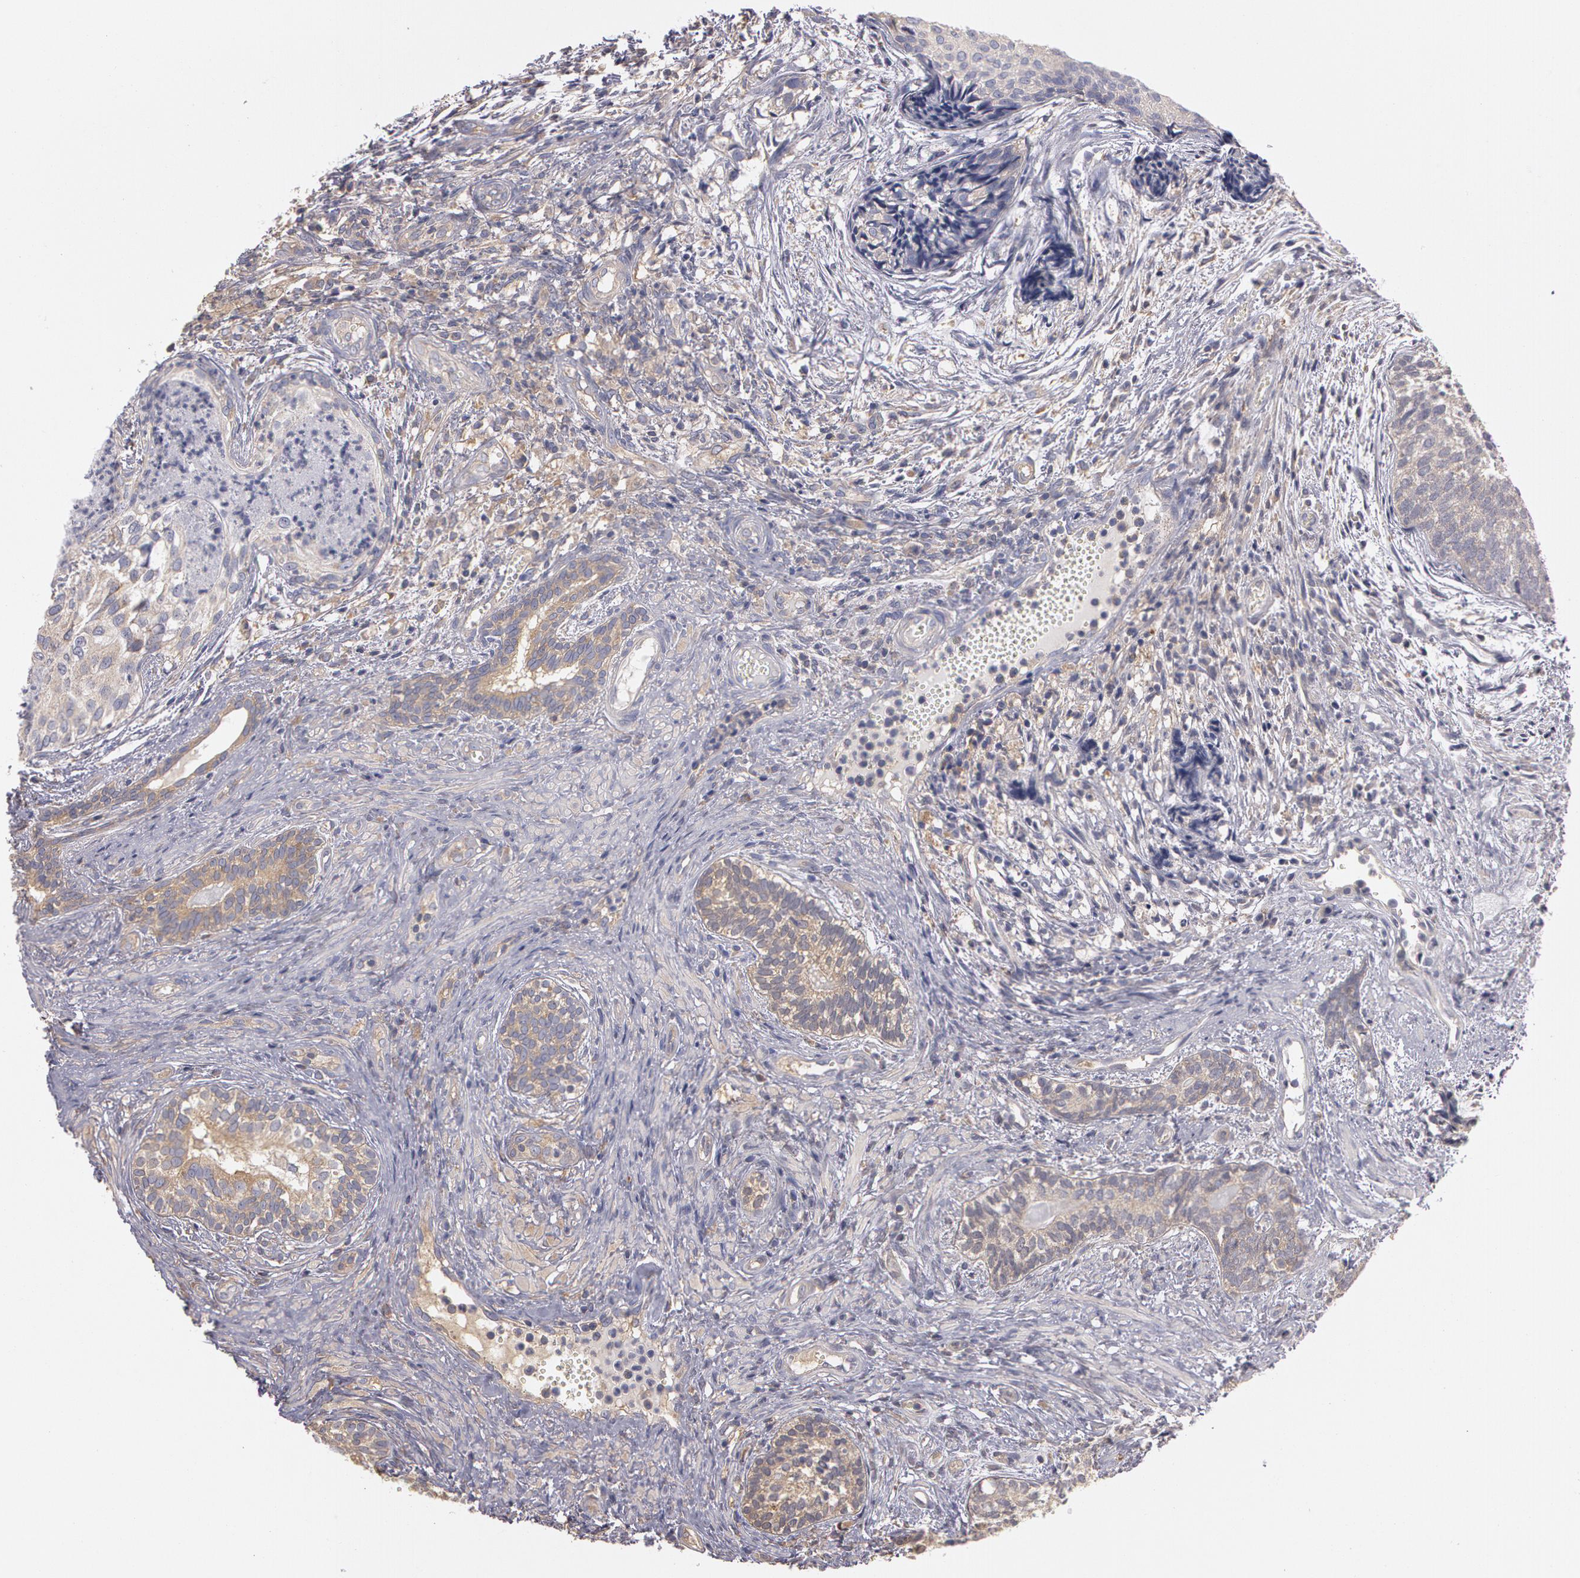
{"staining": {"intensity": "weak", "quantity": "25%-75%", "location": "cytoplasmic/membranous"}, "tissue": "urothelial cancer", "cell_type": "Tumor cells", "image_type": "cancer", "snomed": [{"axis": "morphology", "description": "Urothelial carcinoma, Low grade"}, {"axis": "topography", "description": "Urinary bladder"}], "caption": "Immunohistochemistry image of neoplastic tissue: urothelial cancer stained using immunohistochemistry shows low levels of weak protein expression localized specifically in the cytoplasmic/membranous of tumor cells, appearing as a cytoplasmic/membranous brown color.", "gene": "NEK9", "patient": {"sex": "male", "age": 84}}